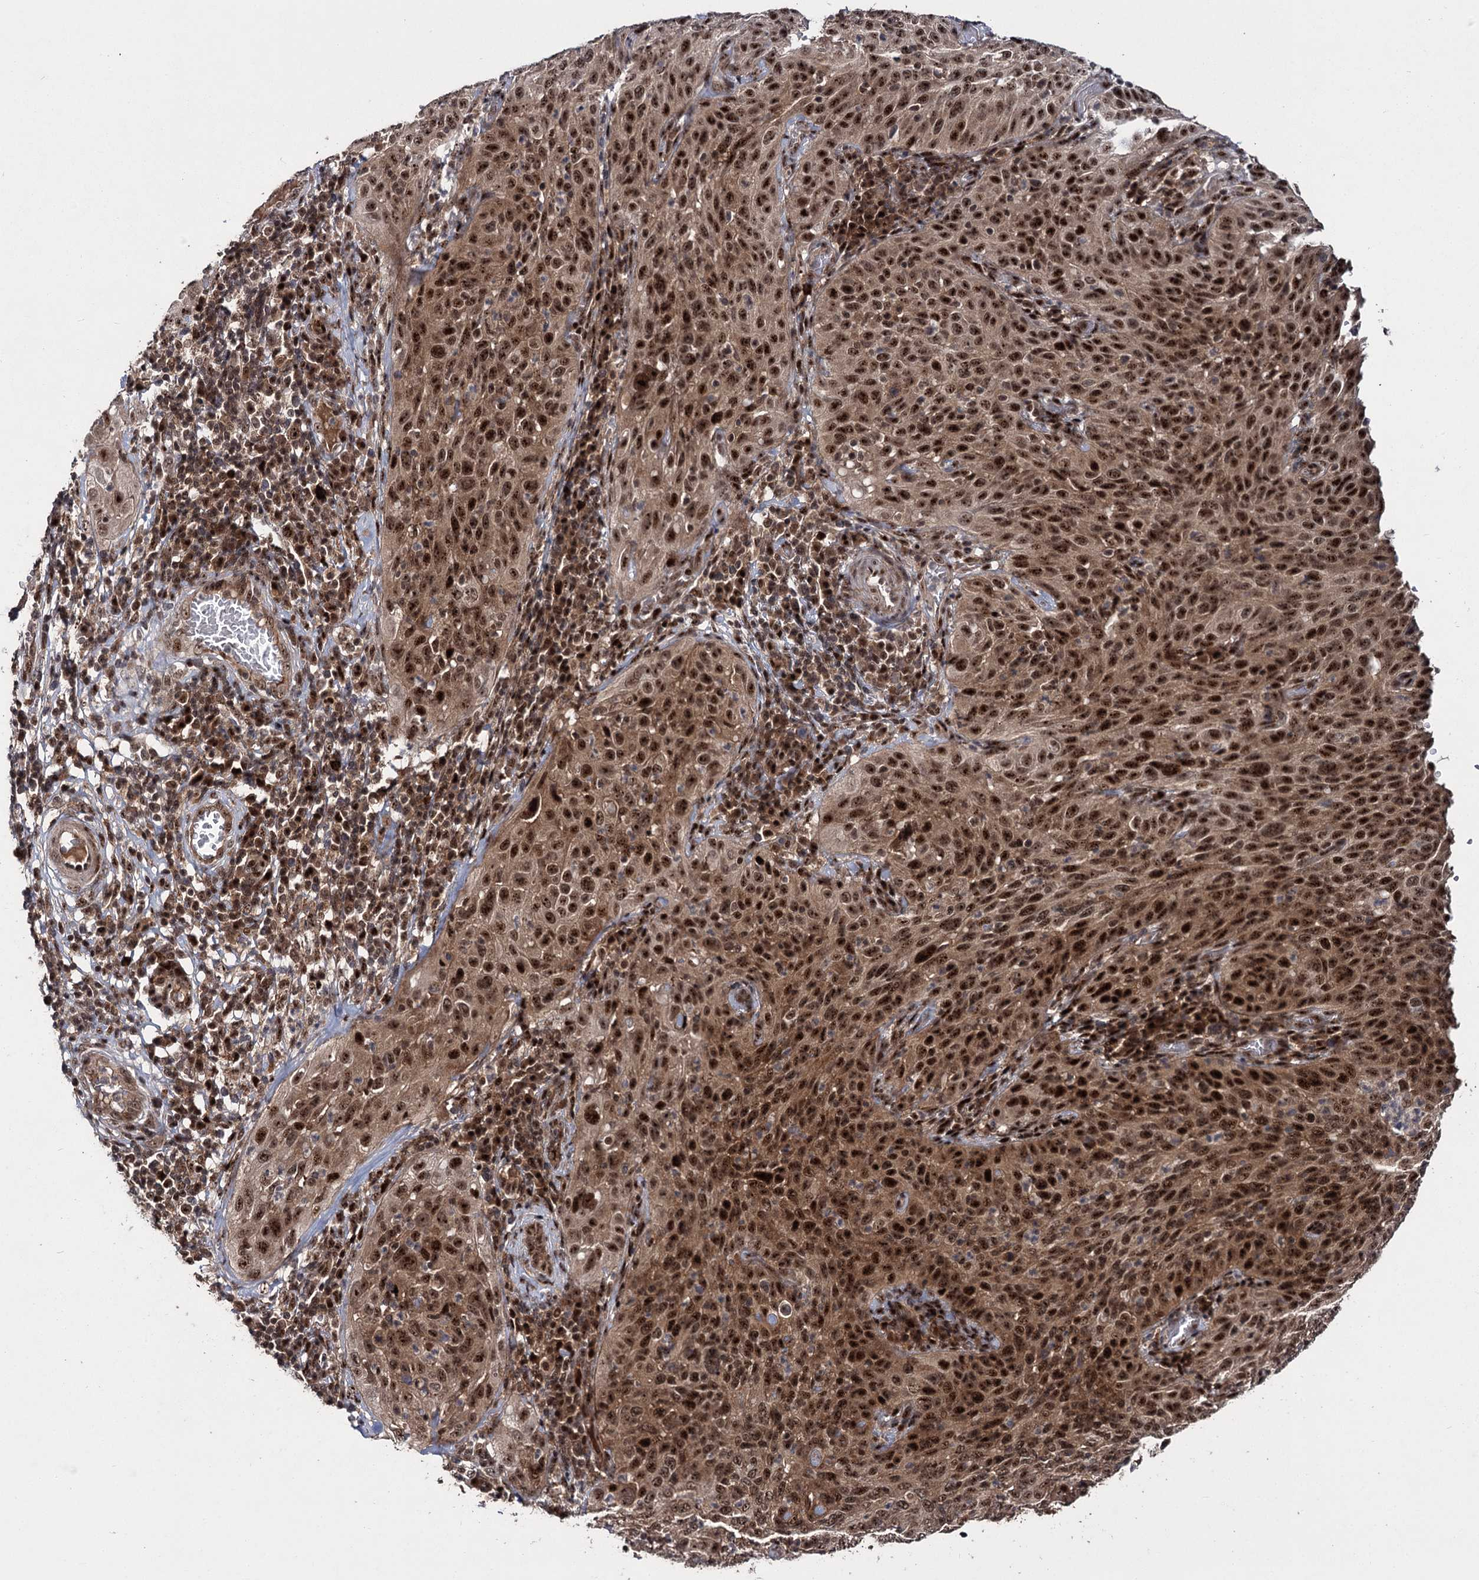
{"staining": {"intensity": "strong", "quantity": ">75%", "location": "cytoplasmic/membranous,nuclear"}, "tissue": "cervical cancer", "cell_type": "Tumor cells", "image_type": "cancer", "snomed": [{"axis": "morphology", "description": "Squamous cell carcinoma, NOS"}, {"axis": "topography", "description": "Cervix"}], "caption": "High-magnification brightfield microscopy of cervical cancer (squamous cell carcinoma) stained with DAB (brown) and counterstained with hematoxylin (blue). tumor cells exhibit strong cytoplasmic/membranous and nuclear positivity is identified in approximately>75% of cells.", "gene": "MKNK2", "patient": {"sex": "female", "age": 31}}